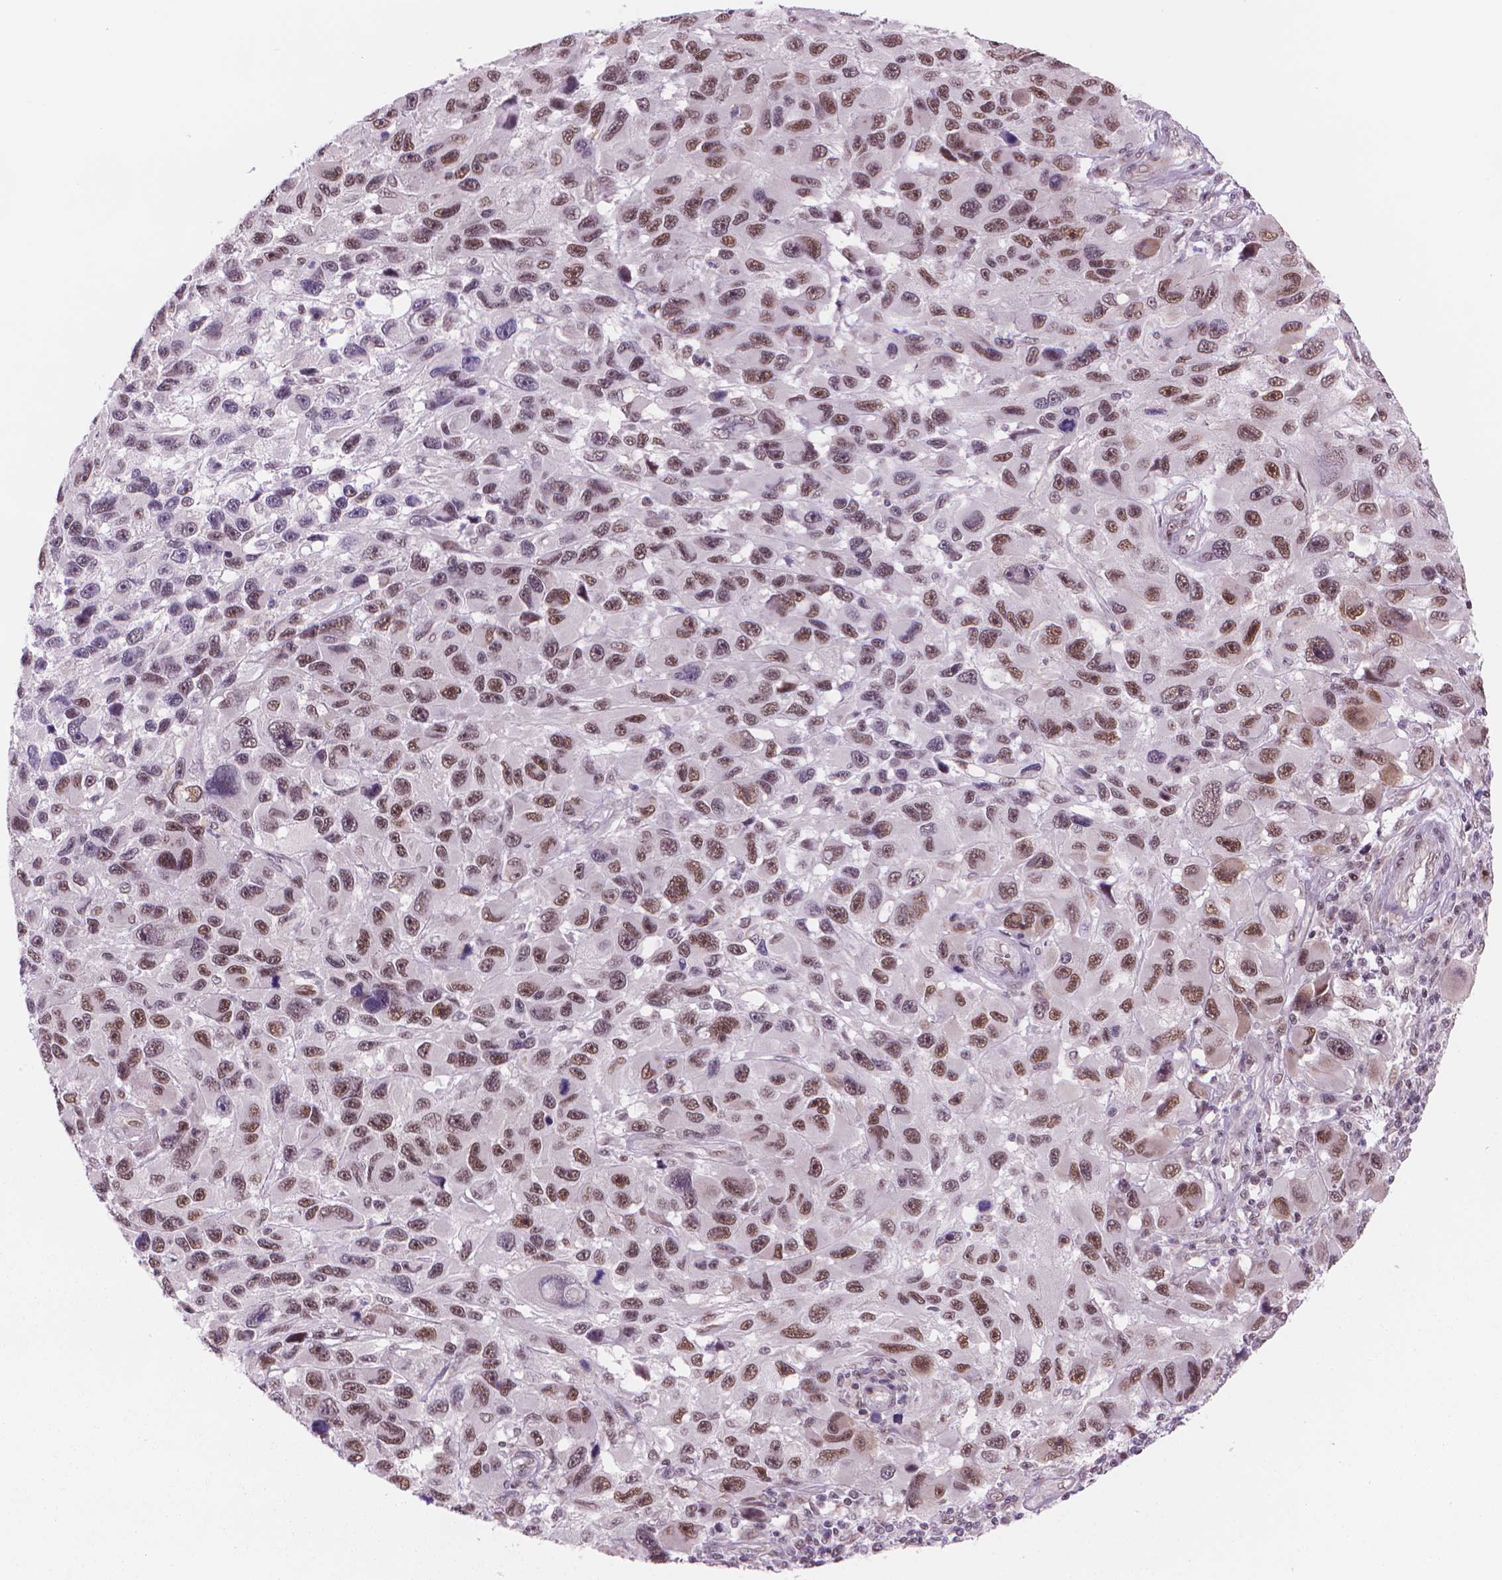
{"staining": {"intensity": "strong", "quantity": "25%-75%", "location": "nuclear"}, "tissue": "melanoma", "cell_type": "Tumor cells", "image_type": "cancer", "snomed": [{"axis": "morphology", "description": "Malignant melanoma, NOS"}, {"axis": "topography", "description": "Skin"}], "caption": "Immunohistochemical staining of human malignant melanoma demonstrates high levels of strong nuclear positivity in approximately 25%-75% of tumor cells.", "gene": "POLR3D", "patient": {"sex": "male", "age": 53}}